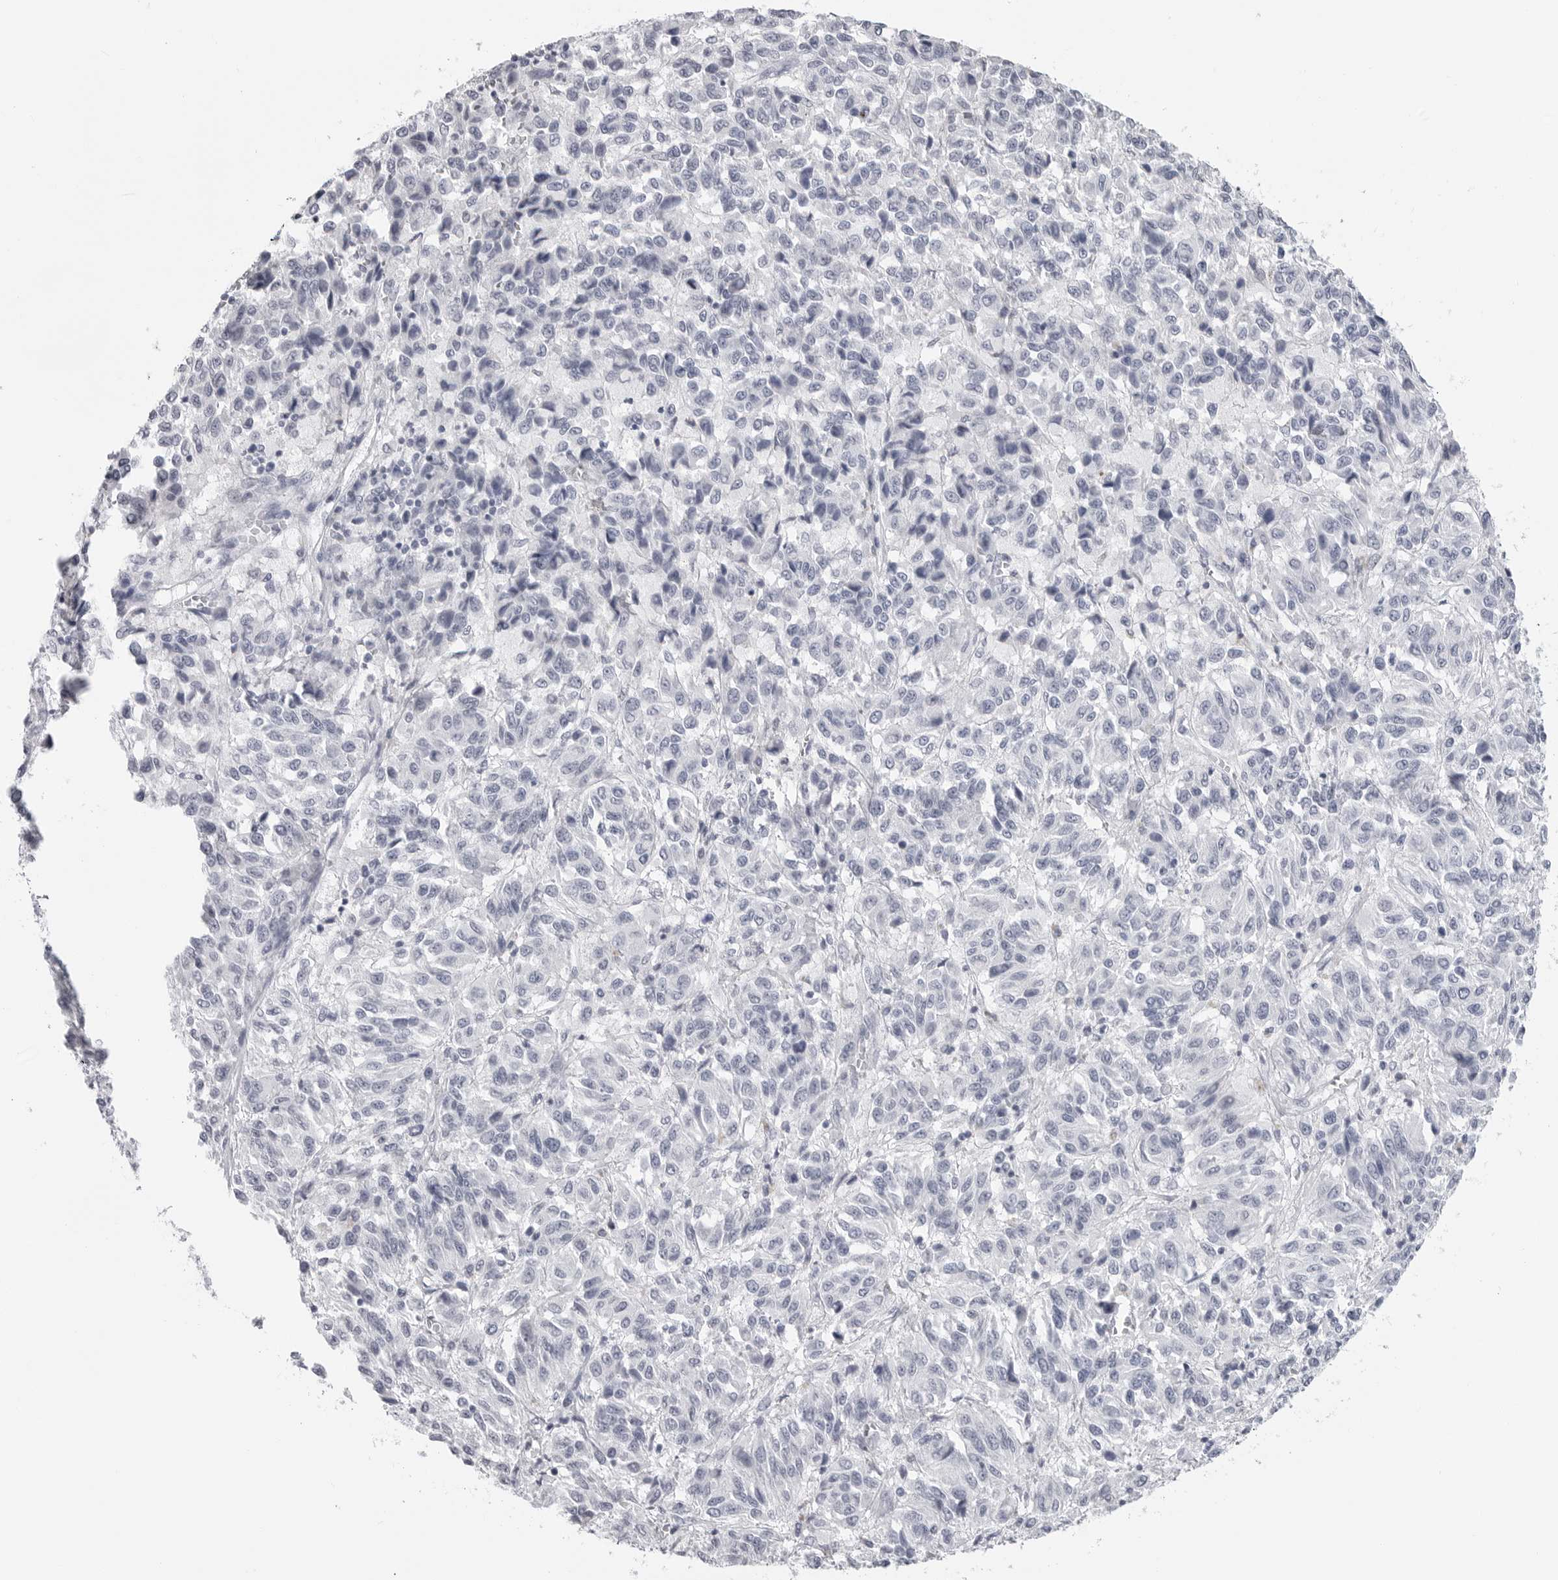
{"staining": {"intensity": "negative", "quantity": "none", "location": "none"}, "tissue": "melanoma", "cell_type": "Tumor cells", "image_type": "cancer", "snomed": [{"axis": "morphology", "description": "Malignant melanoma, Metastatic site"}, {"axis": "topography", "description": "Lung"}], "caption": "Tumor cells are negative for protein expression in human malignant melanoma (metastatic site).", "gene": "PGA3", "patient": {"sex": "male", "age": 64}}